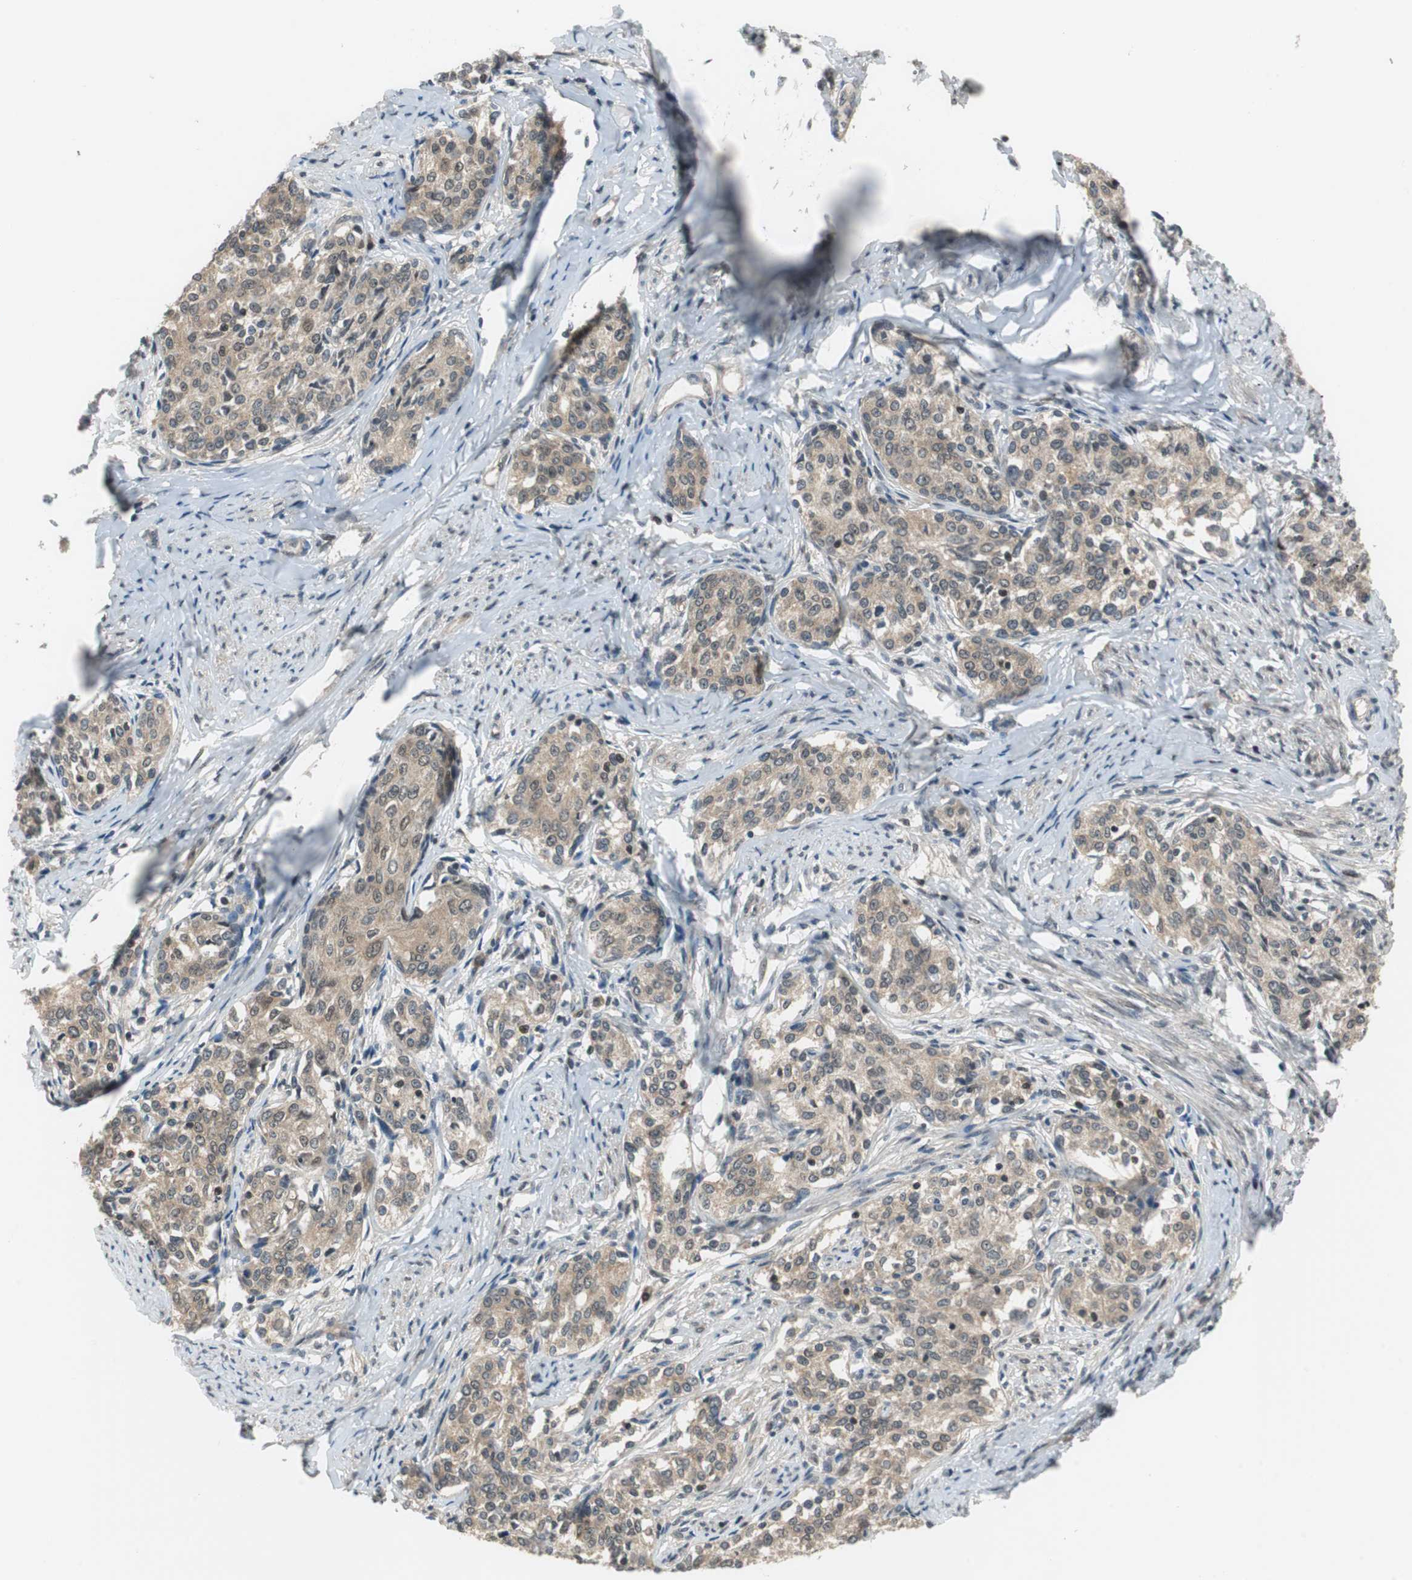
{"staining": {"intensity": "weak", "quantity": ">75%", "location": "cytoplasmic/membranous"}, "tissue": "cervical cancer", "cell_type": "Tumor cells", "image_type": "cancer", "snomed": [{"axis": "morphology", "description": "Squamous cell carcinoma, NOS"}, {"axis": "morphology", "description": "Adenocarcinoma, NOS"}, {"axis": "topography", "description": "Cervix"}], "caption": "Immunohistochemistry (IHC) photomicrograph of neoplastic tissue: adenocarcinoma (cervical) stained using IHC exhibits low levels of weak protein expression localized specifically in the cytoplasmic/membranous of tumor cells, appearing as a cytoplasmic/membranous brown color.", "gene": "MAFB", "patient": {"sex": "female", "age": 52}}